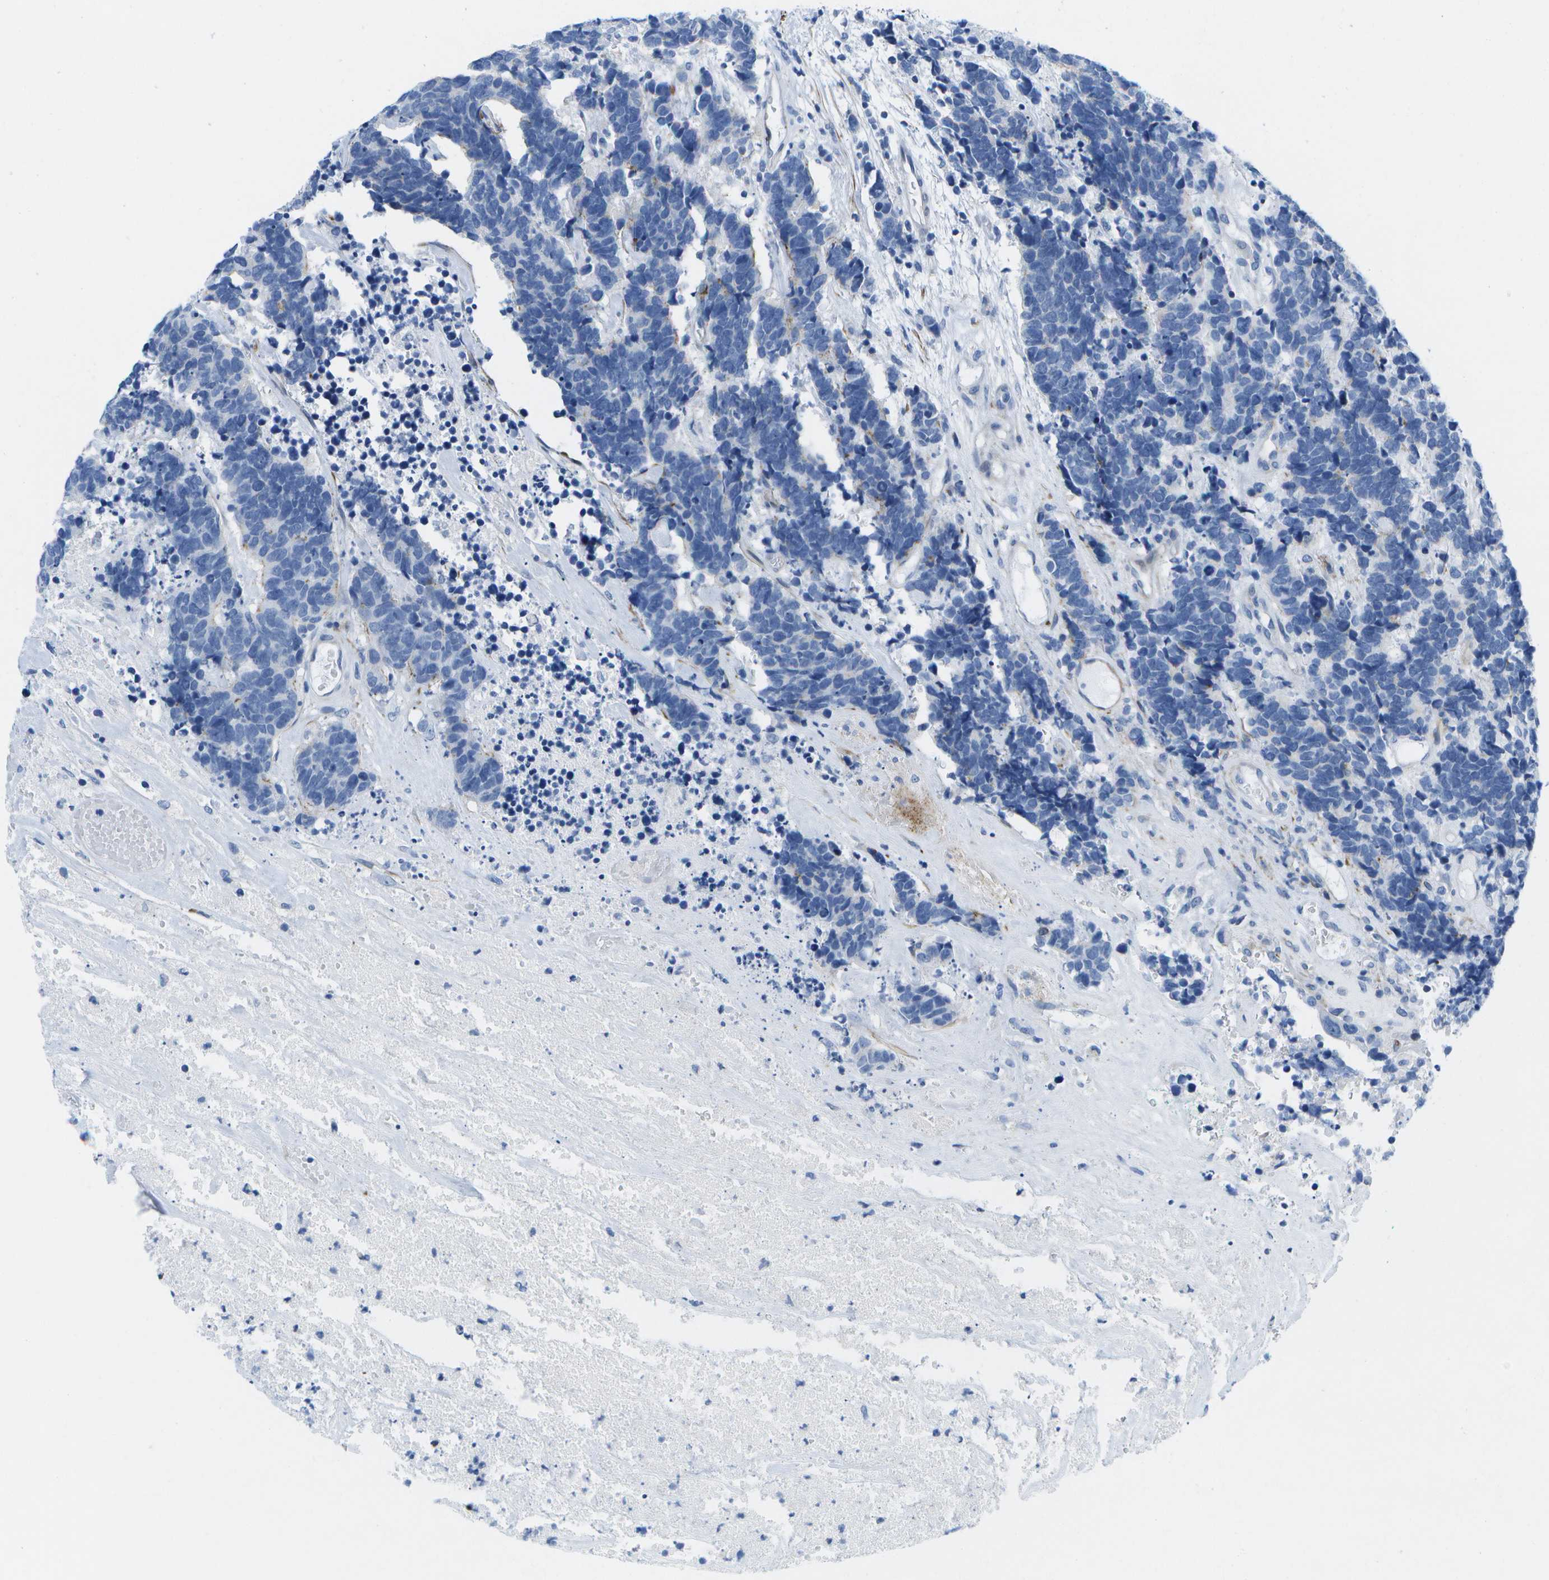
{"staining": {"intensity": "negative", "quantity": "none", "location": "none"}, "tissue": "carcinoid", "cell_type": "Tumor cells", "image_type": "cancer", "snomed": [{"axis": "morphology", "description": "Carcinoma, NOS"}, {"axis": "morphology", "description": "Carcinoid, malignant, NOS"}, {"axis": "topography", "description": "Urinary bladder"}], "caption": "Protein analysis of carcinoid demonstrates no significant positivity in tumor cells. Nuclei are stained in blue.", "gene": "ADGRG6", "patient": {"sex": "male", "age": 57}}